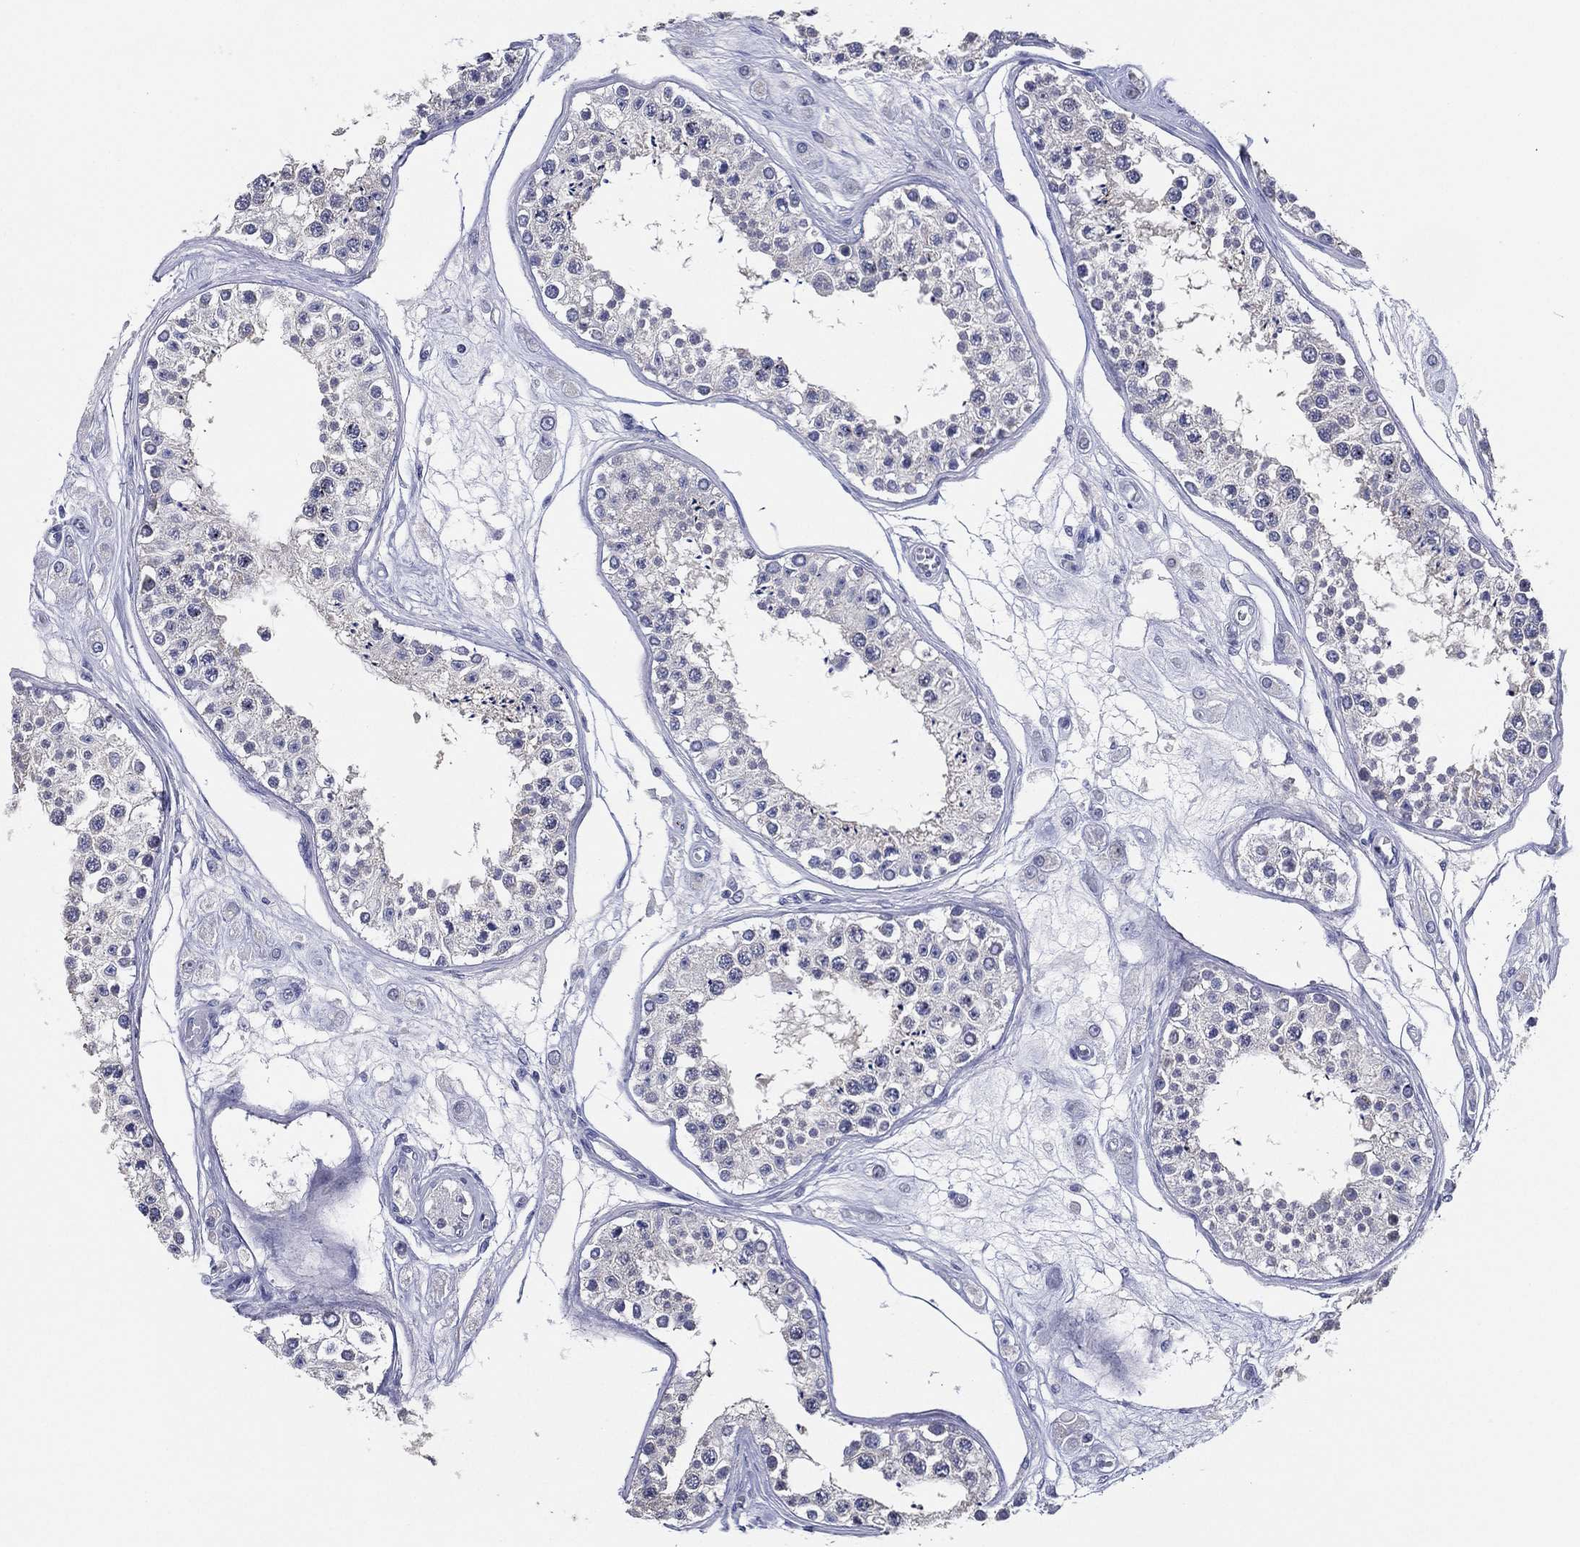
{"staining": {"intensity": "negative", "quantity": "none", "location": "none"}, "tissue": "testis", "cell_type": "Cells in seminiferous ducts", "image_type": "normal", "snomed": [{"axis": "morphology", "description": "Normal tissue, NOS"}, {"axis": "topography", "description": "Testis"}], "caption": "Cells in seminiferous ducts show no significant protein staining in benign testis.", "gene": "SLC13A4", "patient": {"sex": "male", "age": 25}}